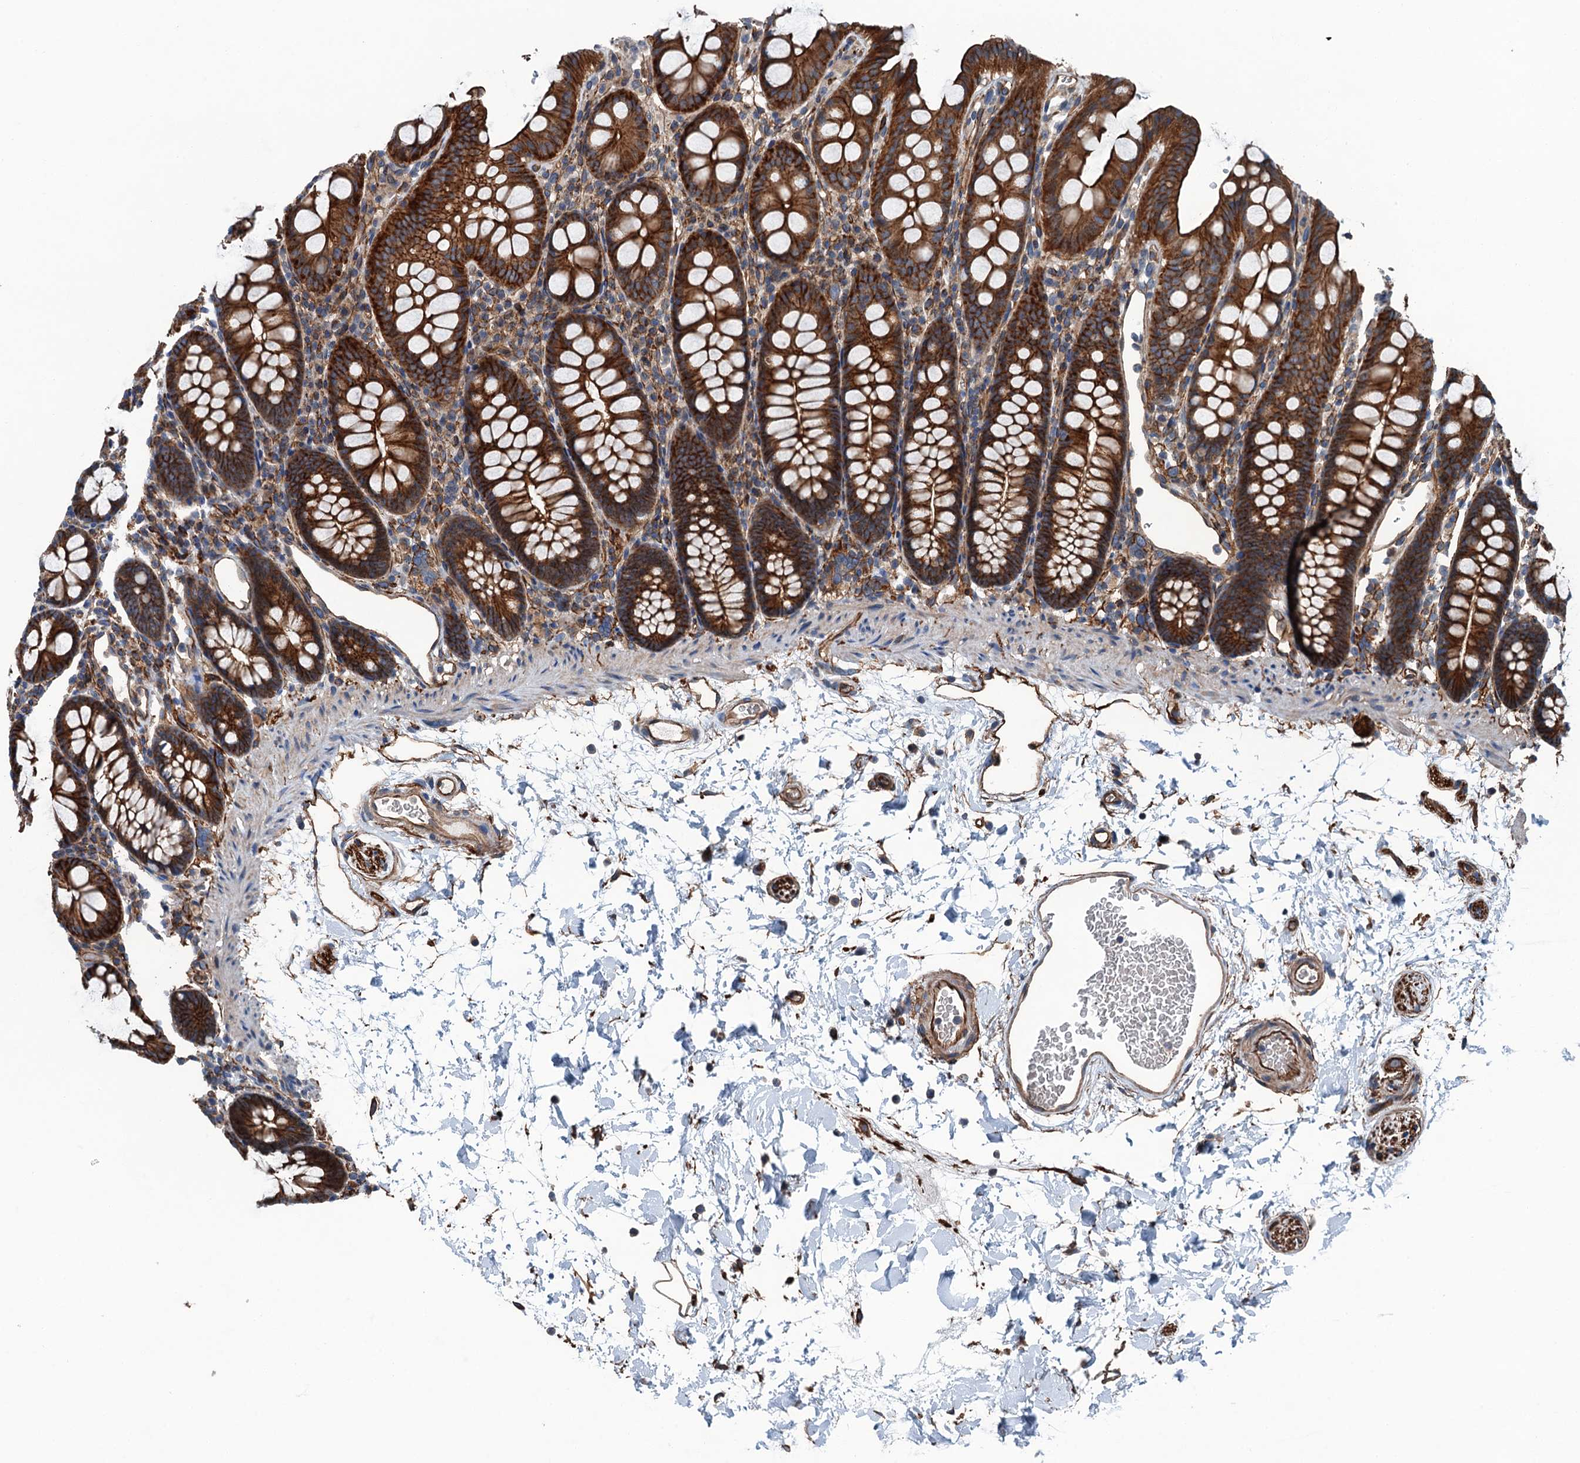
{"staining": {"intensity": "strong", "quantity": ">75%", "location": "cytoplasmic/membranous"}, "tissue": "colon", "cell_type": "Endothelial cells", "image_type": "normal", "snomed": [{"axis": "morphology", "description": "Normal tissue, NOS"}, {"axis": "topography", "description": "Colon"}], "caption": "Colon stained with immunohistochemistry (IHC) exhibits strong cytoplasmic/membranous expression in approximately >75% of endothelial cells.", "gene": "NMRAL1", "patient": {"sex": "male", "age": 75}}